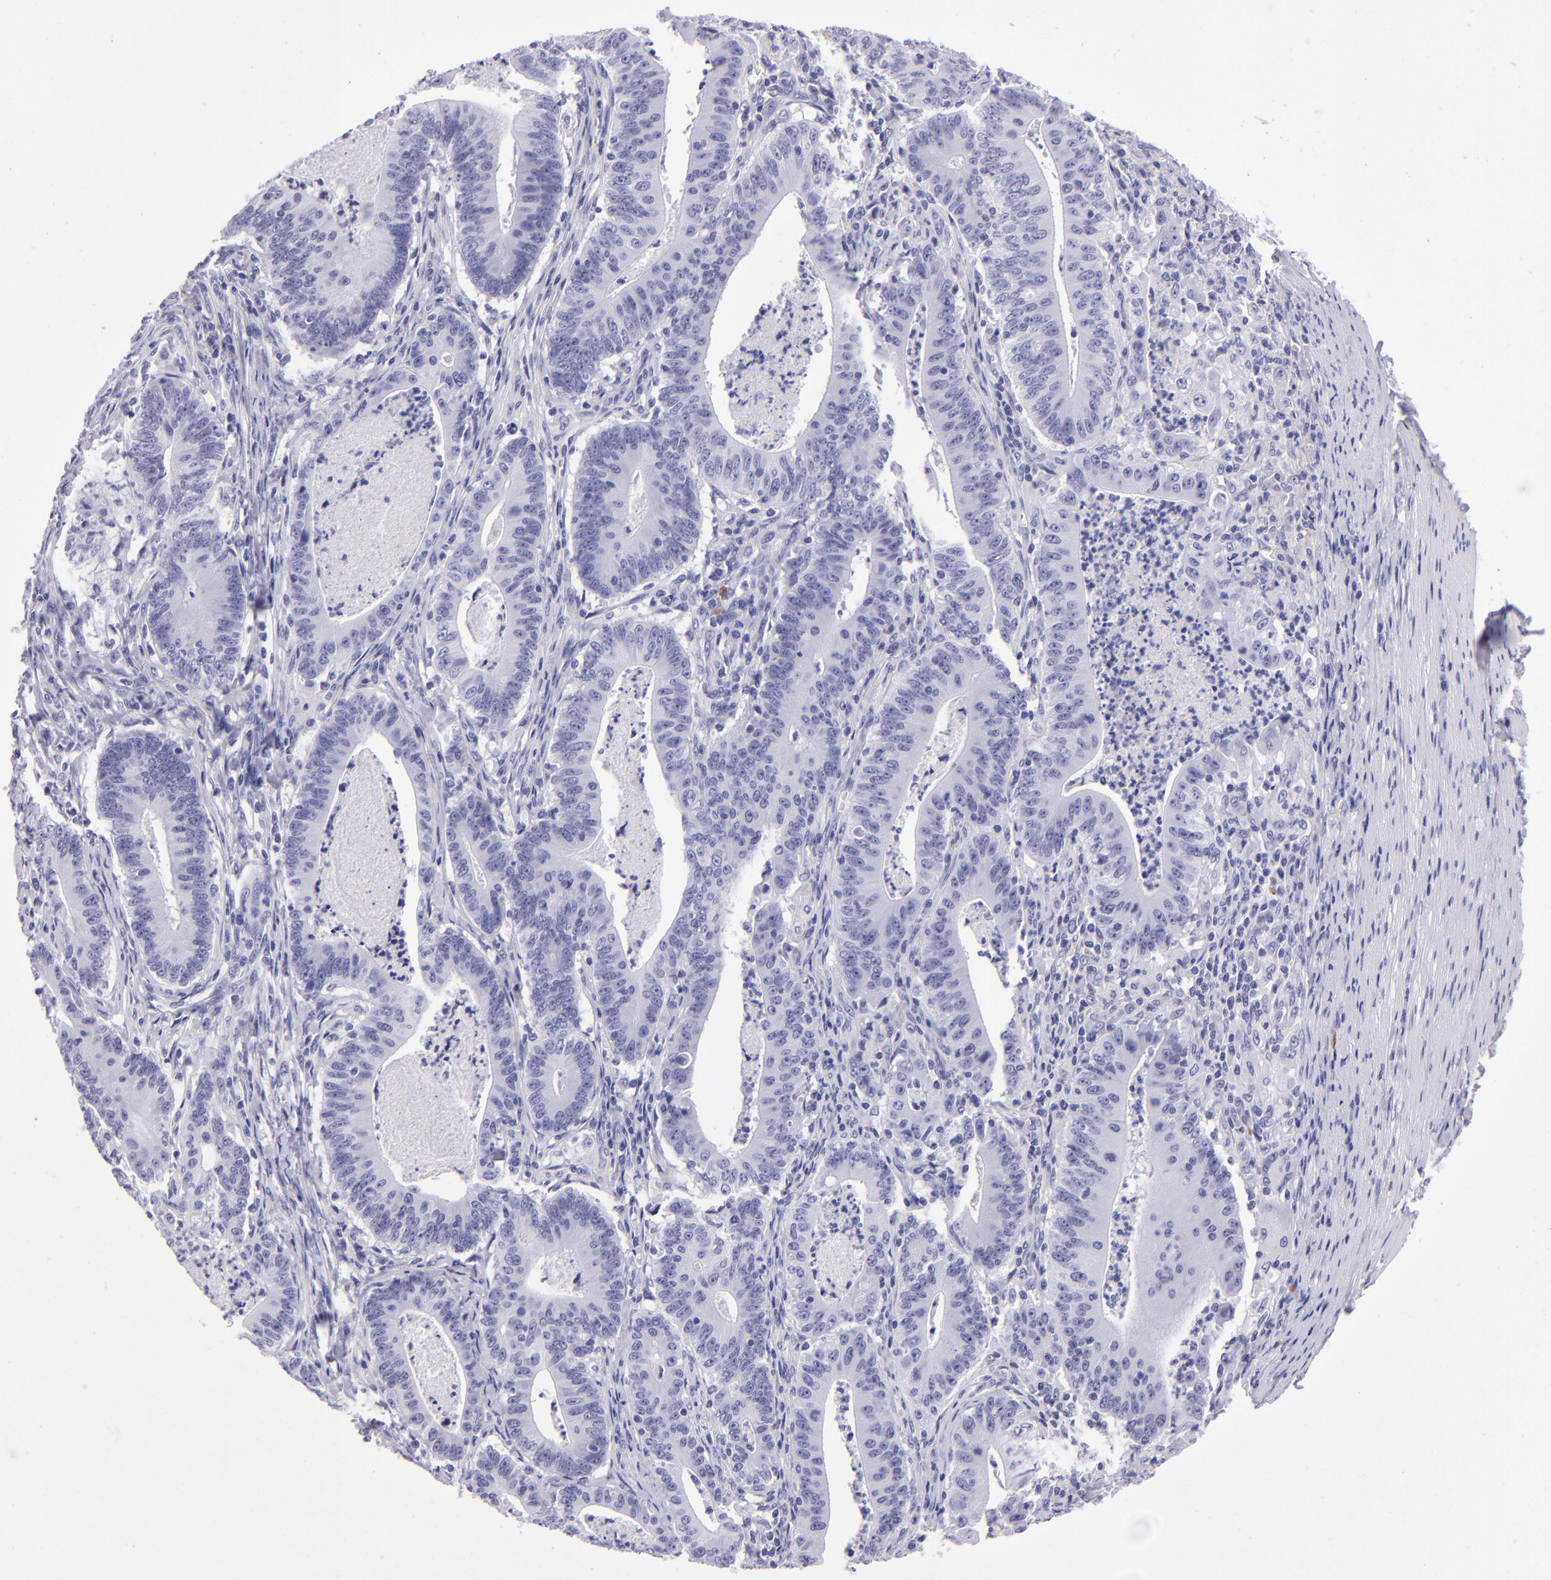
{"staining": {"intensity": "negative", "quantity": "none", "location": "none"}, "tissue": "stomach cancer", "cell_type": "Tumor cells", "image_type": "cancer", "snomed": [{"axis": "morphology", "description": "Adenocarcinoma, NOS"}, {"axis": "topography", "description": "Stomach, lower"}], "caption": "Immunohistochemistry (IHC) image of stomach cancer (adenocarcinoma) stained for a protein (brown), which exhibits no staining in tumor cells.", "gene": "TYRP1", "patient": {"sex": "female", "age": 86}}